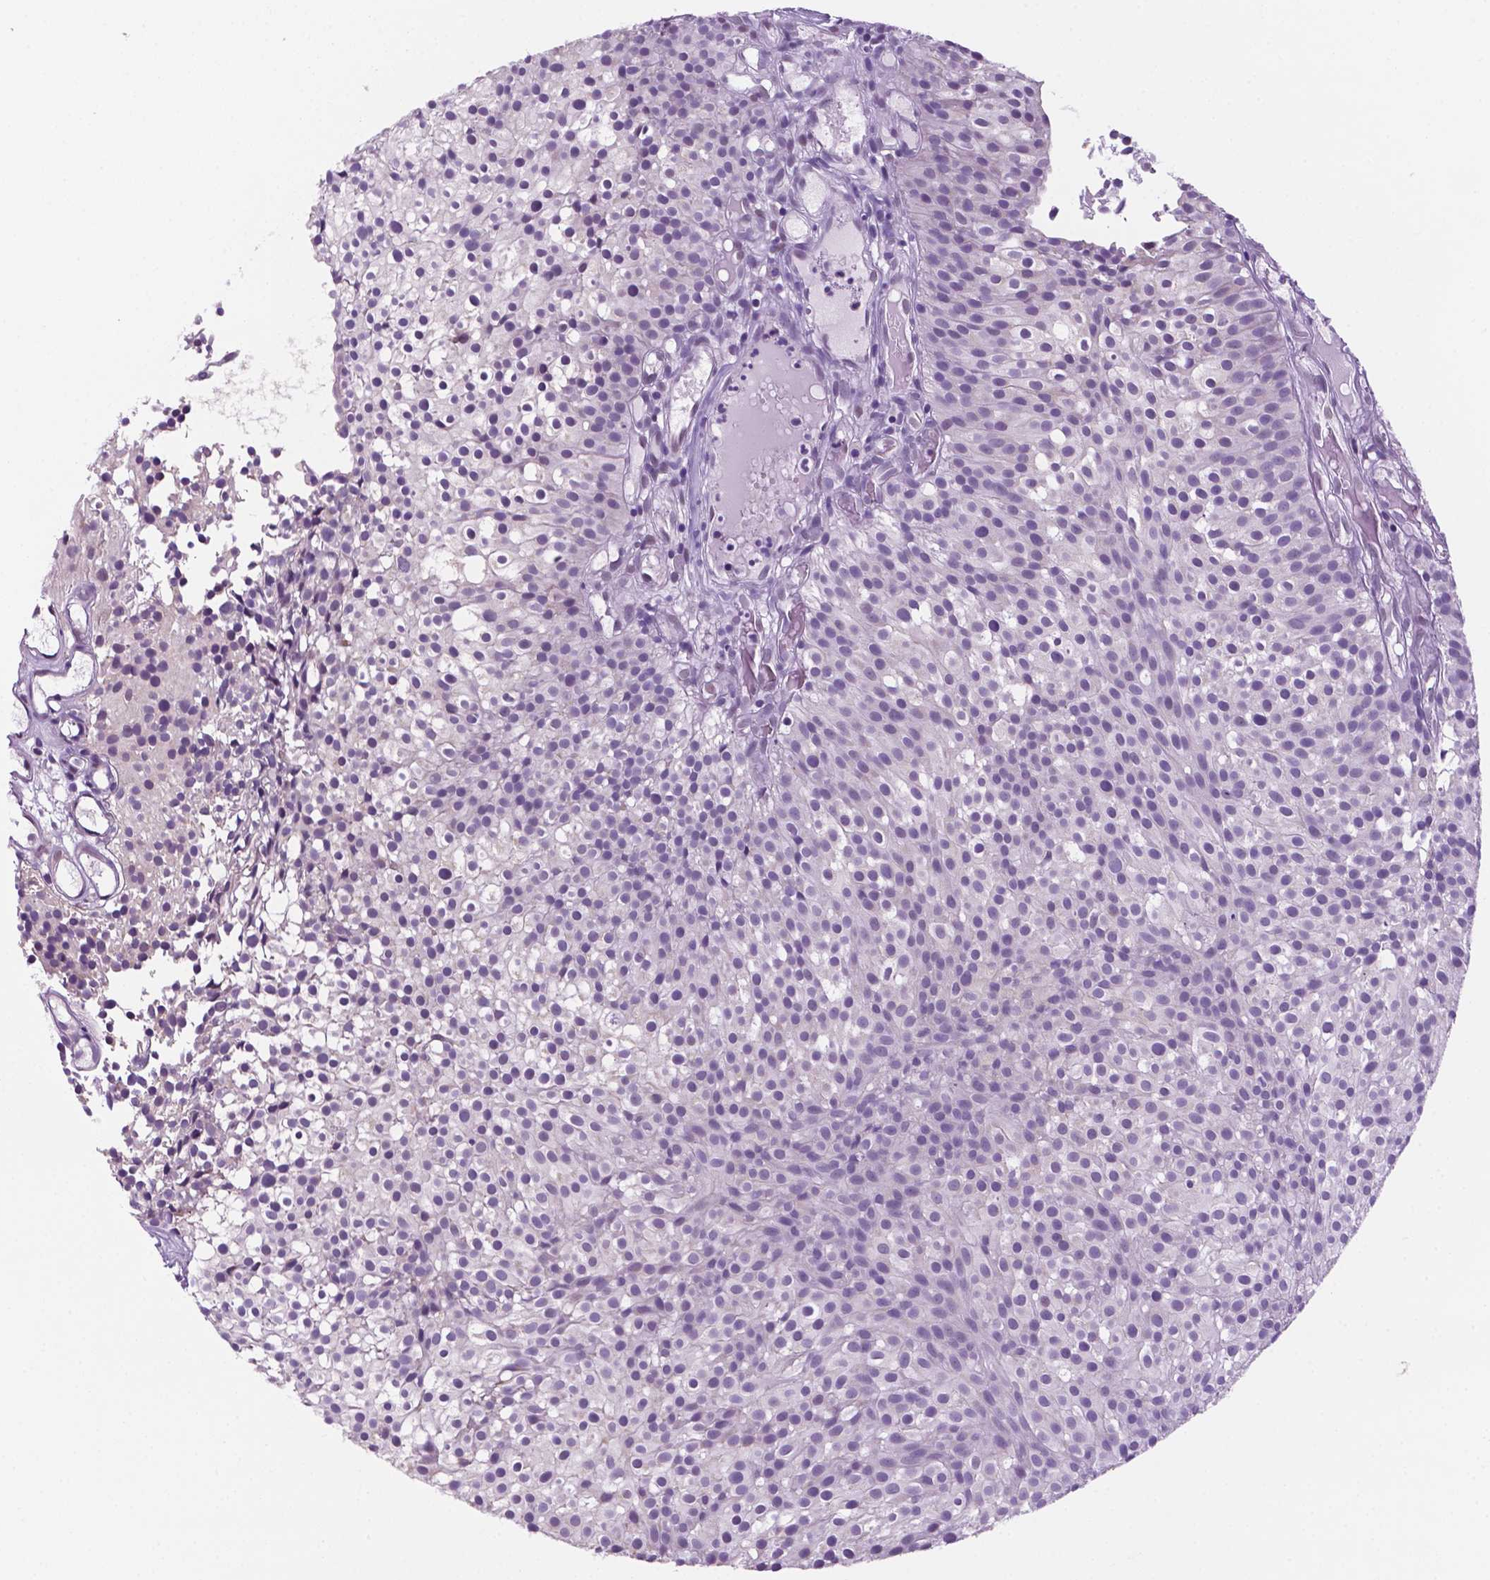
{"staining": {"intensity": "negative", "quantity": "none", "location": "none"}, "tissue": "urothelial cancer", "cell_type": "Tumor cells", "image_type": "cancer", "snomed": [{"axis": "morphology", "description": "Urothelial carcinoma, Low grade"}, {"axis": "topography", "description": "Urinary bladder"}], "caption": "IHC of human low-grade urothelial carcinoma reveals no positivity in tumor cells. (DAB (3,3'-diaminobenzidine) IHC with hematoxylin counter stain).", "gene": "C18orf21", "patient": {"sex": "male", "age": 63}}